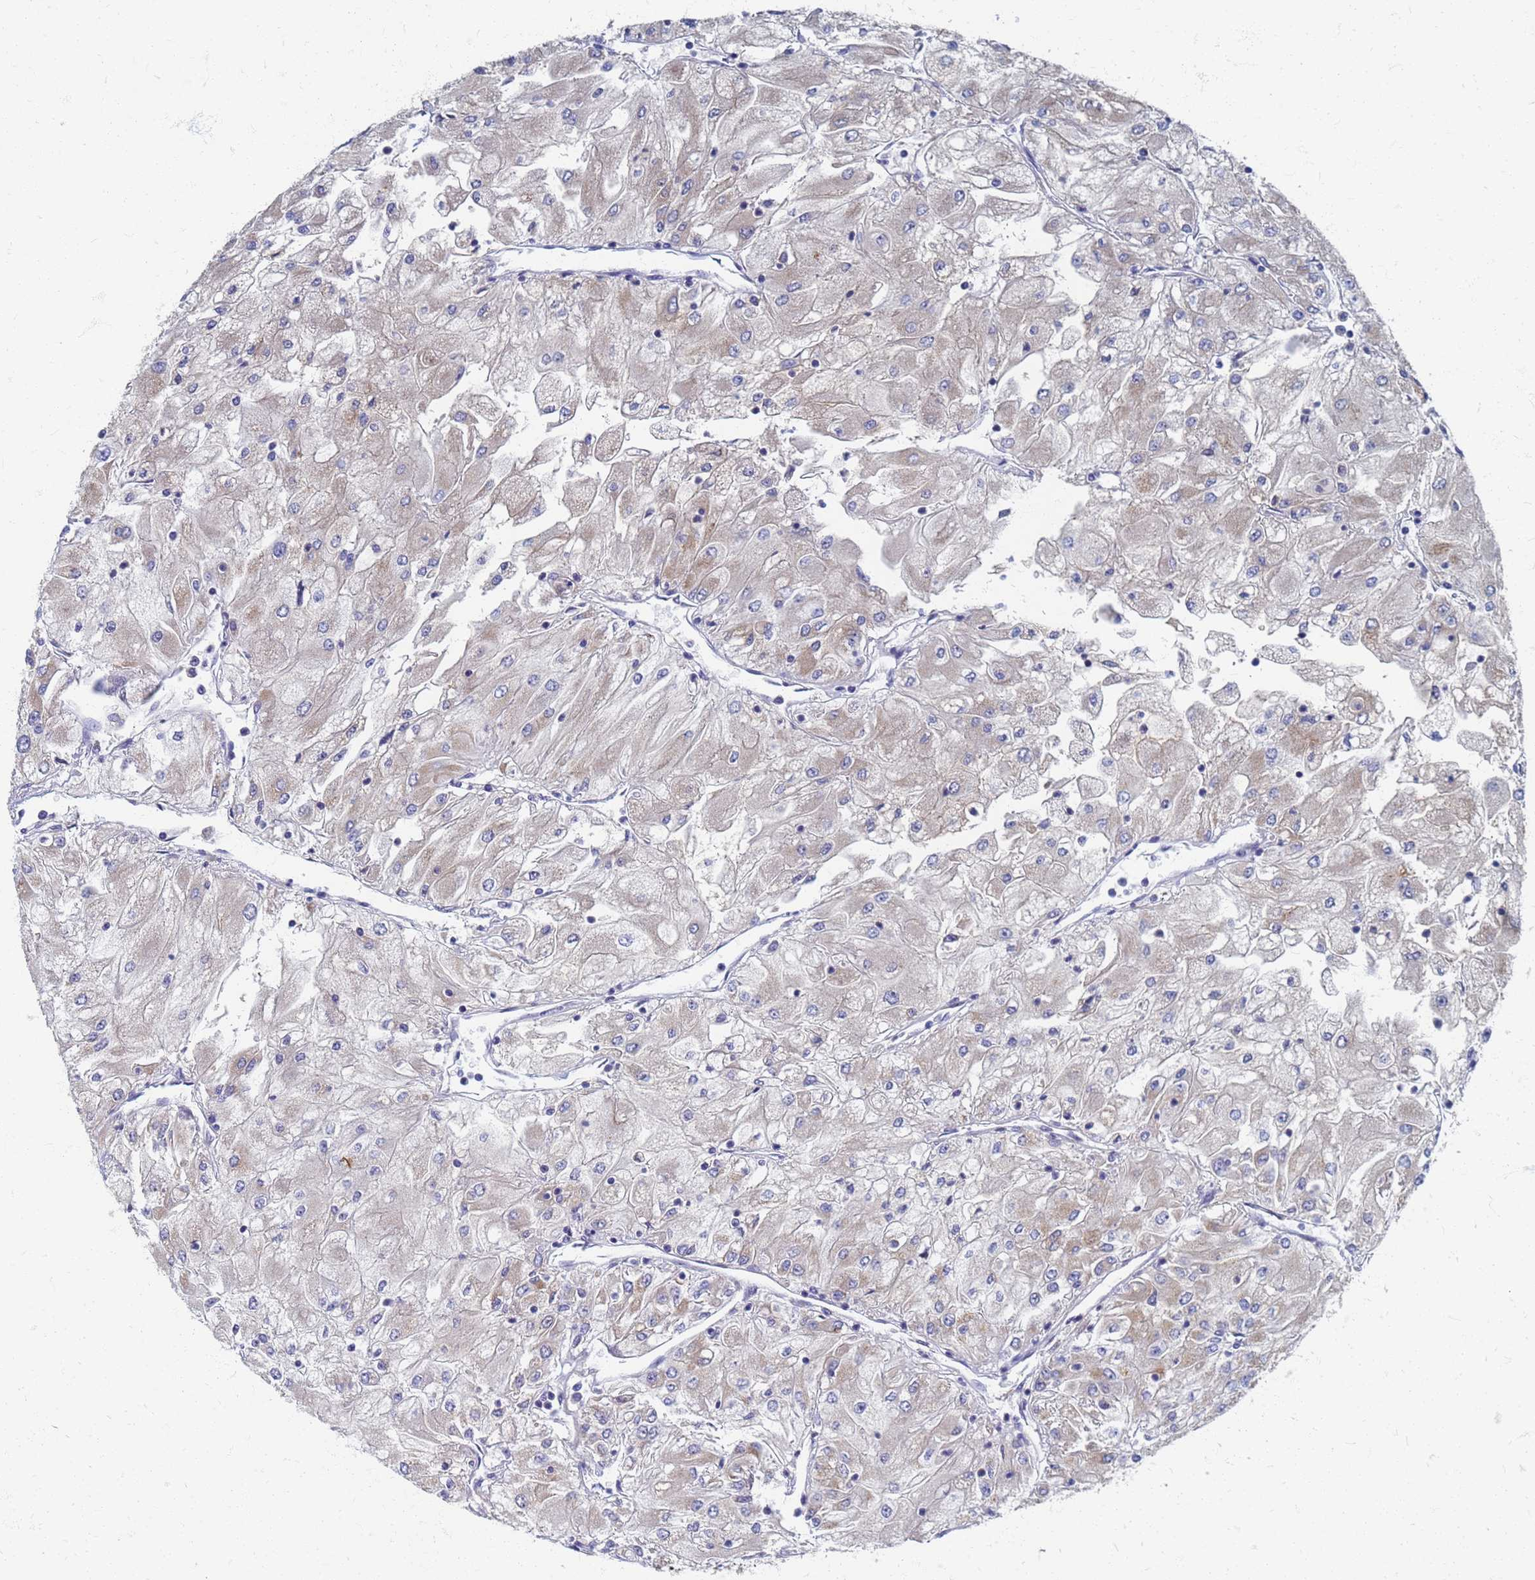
{"staining": {"intensity": "weak", "quantity": "<25%", "location": "cytoplasmic/membranous"}, "tissue": "renal cancer", "cell_type": "Tumor cells", "image_type": "cancer", "snomed": [{"axis": "morphology", "description": "Adenocarcinoma, NOS"}, {"axis": "topography", "description": "Kidney"}], "caption": "Human adenocarcinoma (renal) stained for a protein using IHC demonstrates no staining in tumor cells.", "gene": "ATPAF1", "patient": {"sex": "male", "age": 80}}